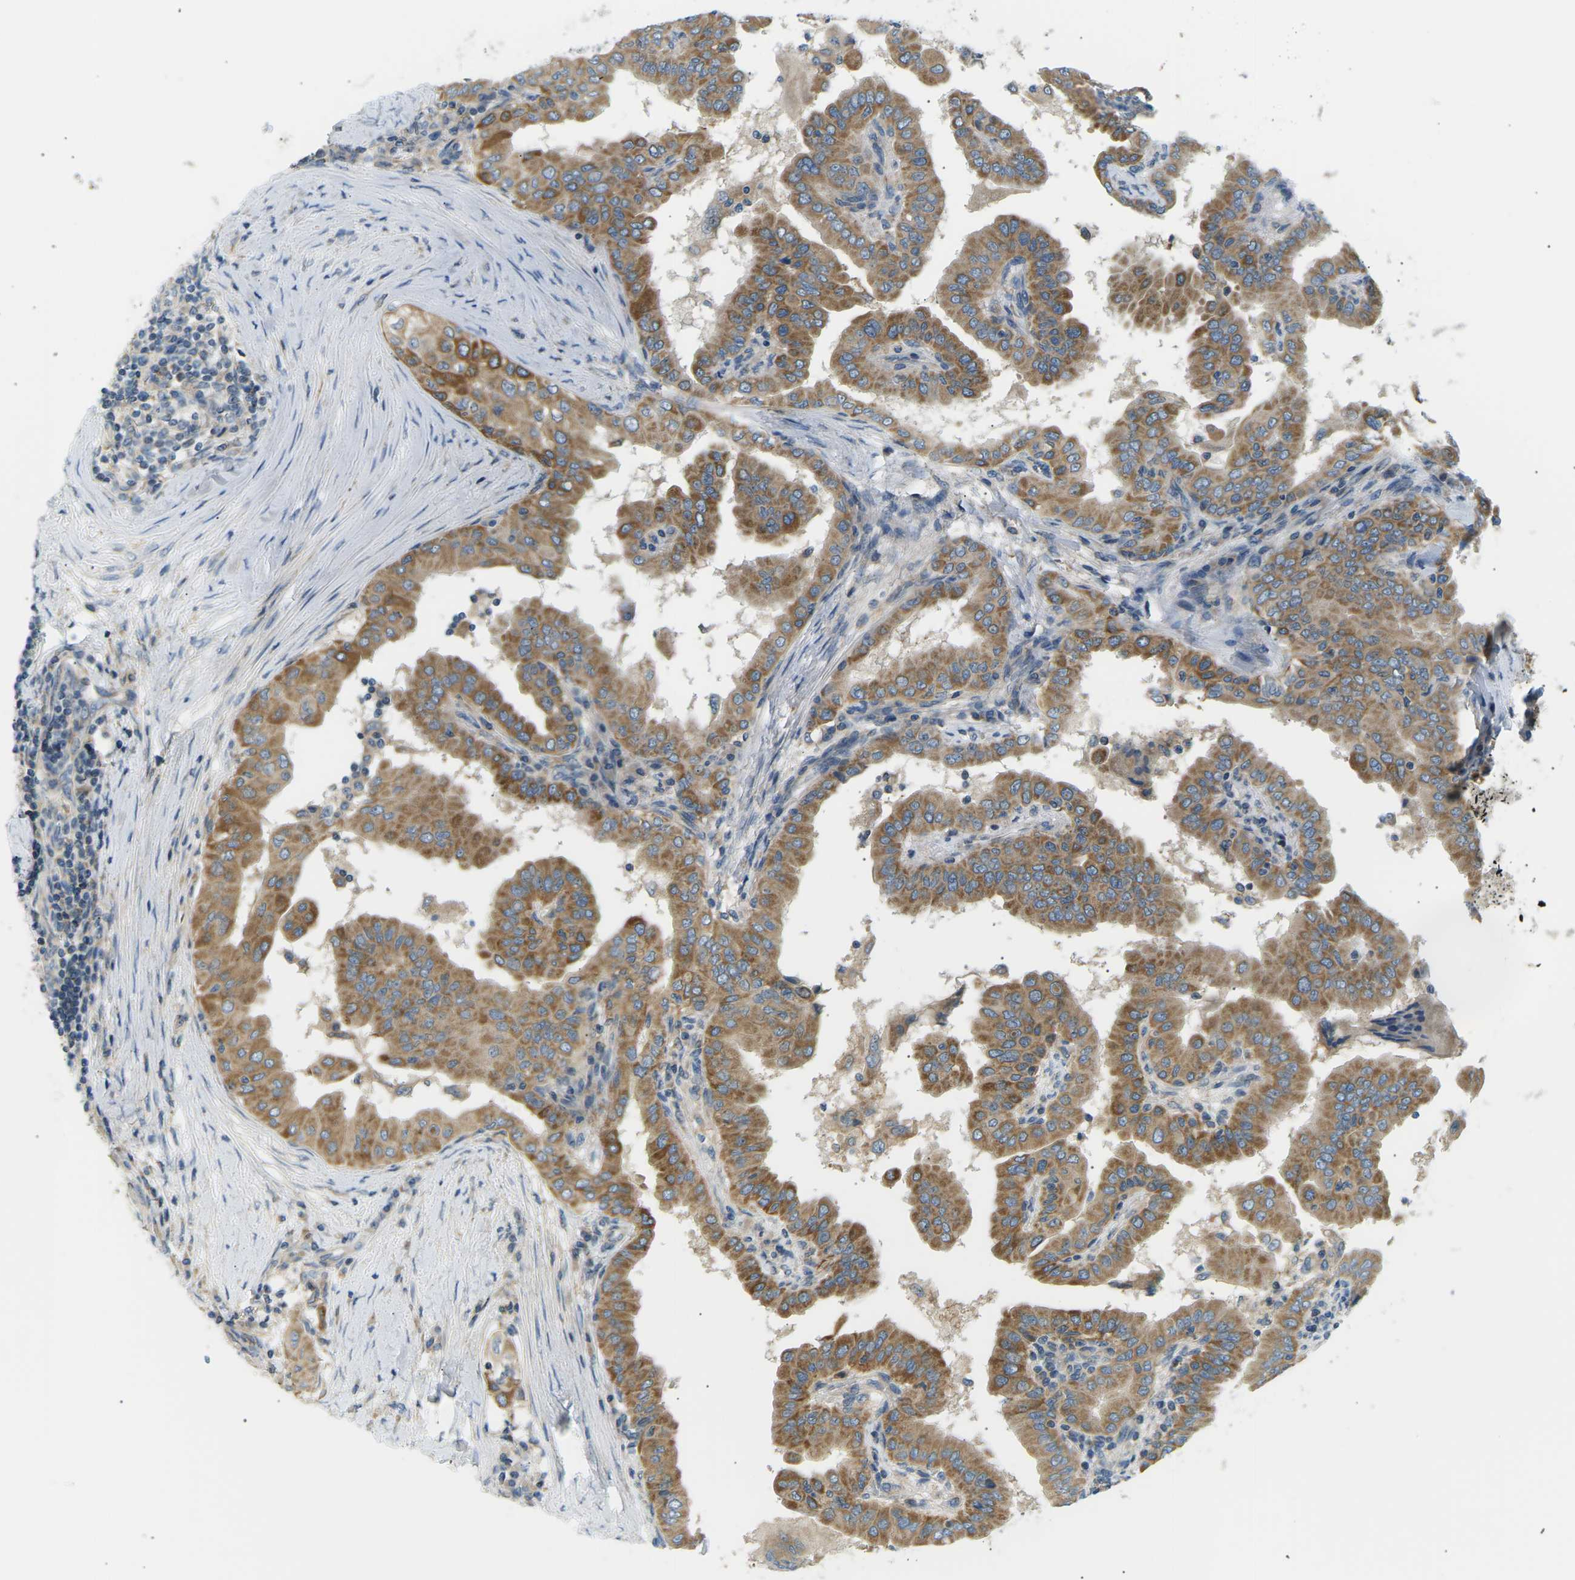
{"staining": {"intensity": "moderate", "quantity": ">75%", "location": "cytoplasmic/membranous"}, "tissue": "thyroid cancer", "cell_type": "Tumor cells", "image_type": "cancer", "snomed": [{"axis": "morphology", "description": "Papillary adenocarcinoma, NOS"}, {"axis": "topography", "description": "Thyroid gland"}], "caption": "Thyroid papillary adenocarcinoma stained for a protein (brown) exhibits moderate cytoplasmic/membranous positive staining in about >75% of tumor cells.", "gene": "TBC1D8", "patient": {"sex": "male", "age": 33}}